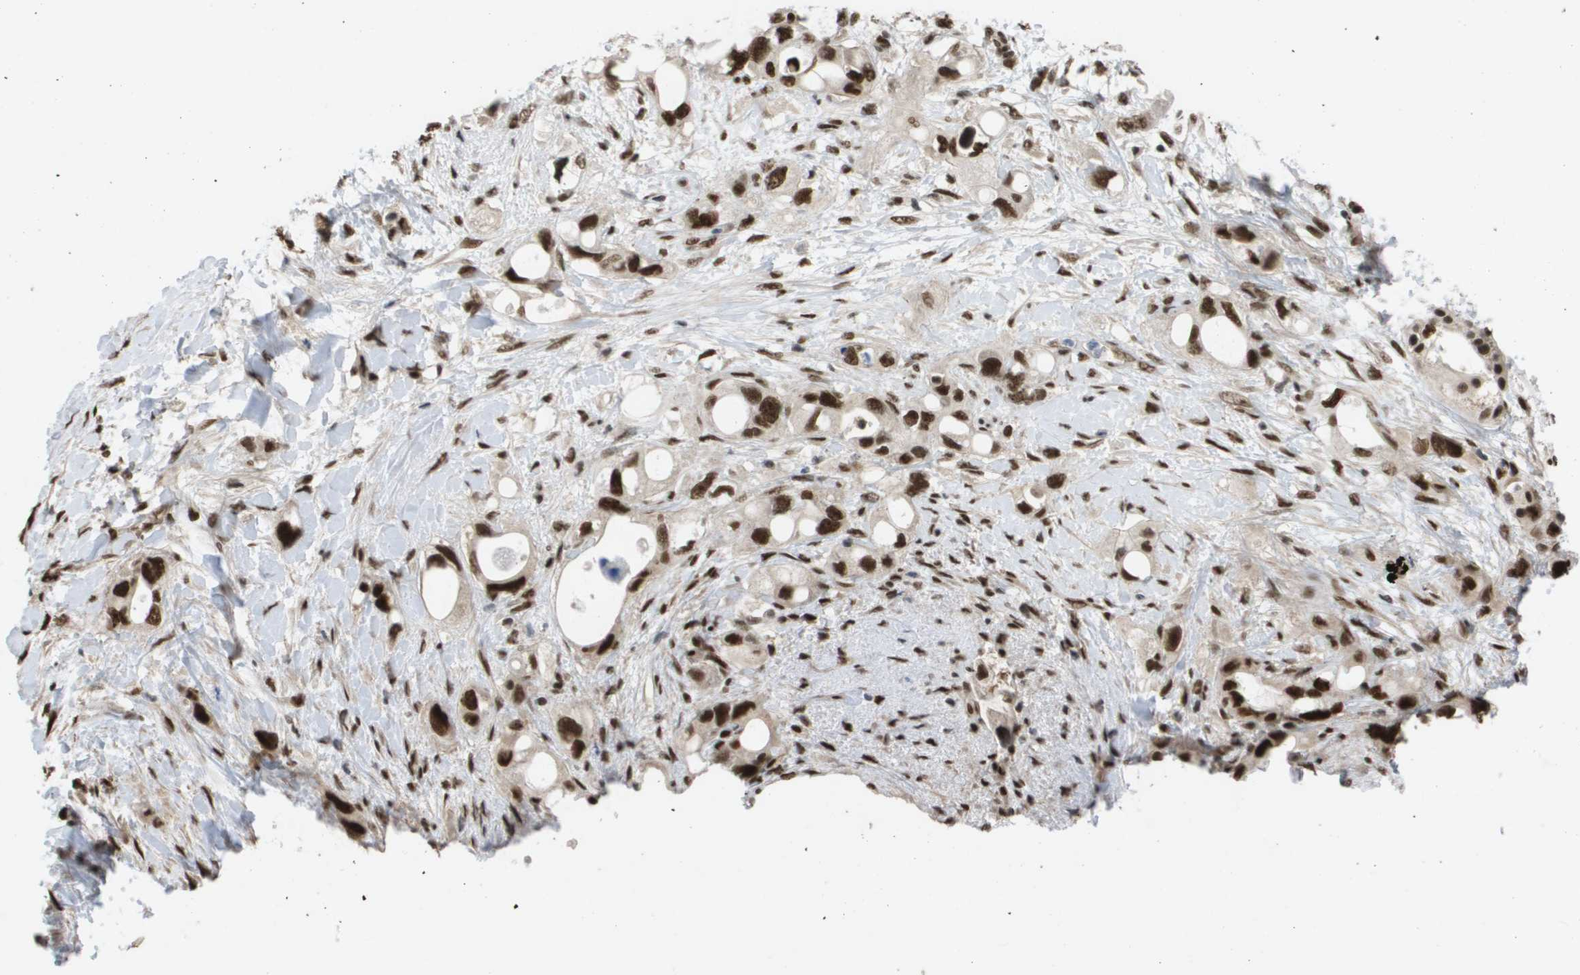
{"staining": {"intensity": "strong", "quantity": ">75%", "location": "nuclear"}, "tissue": "pancreatic cancer", "cell_type": "Tumor cells", "image_type": "cancer", "snomed": [{"axis": "morphology", "description": "Adenocarcinoma, NOS"}, {"axis": "topography", "description": "Pancreas"}], "caption": "Pancreatic cancer (adenocarcinoma) tissue displays strong nuclear positivity in approximately >75% of tumor cells, visualized by immunohistochemistry.", "gene": "CDT1", "patient": {"sex": "female", "age": 56}}